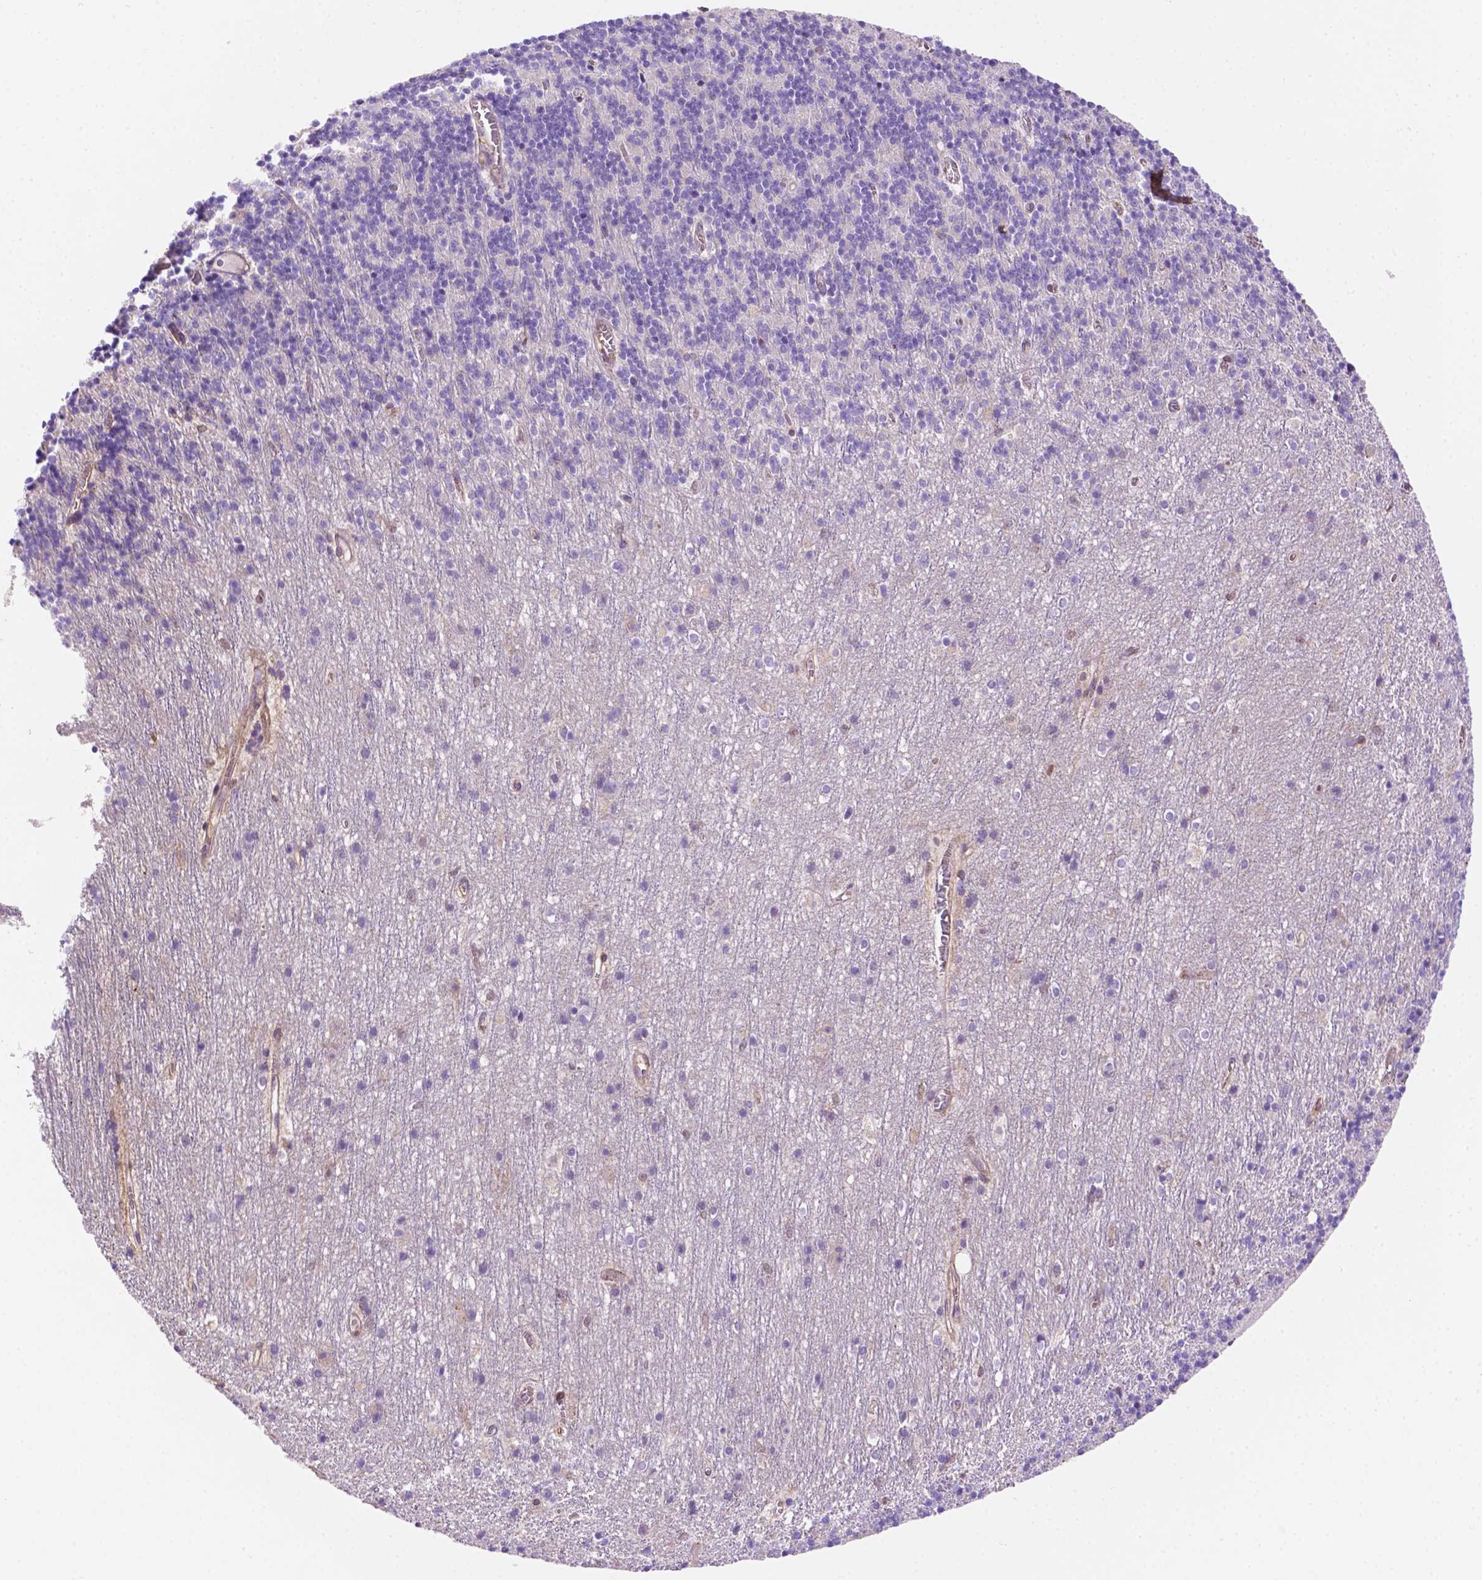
{"staining": {"intensity": "negative", "quantity": "none", "location": "none"}, "tissue": "cerebellum", "cell_type": "Cells in granular layer", "image_type": "normal", "snomed": [{"axis": "morphology", "description": "Normal tissue, NOS"}, {"axis": "topography", "description": "Cerebellum"}], "caption": "Immunohistochemistry image of unremarkable human cerebellum stained for a protein (brown), which exhibits no positivity in cells in granular layer.", "gene": "DCN", "patient": {"sex": "male", "age": 70}}